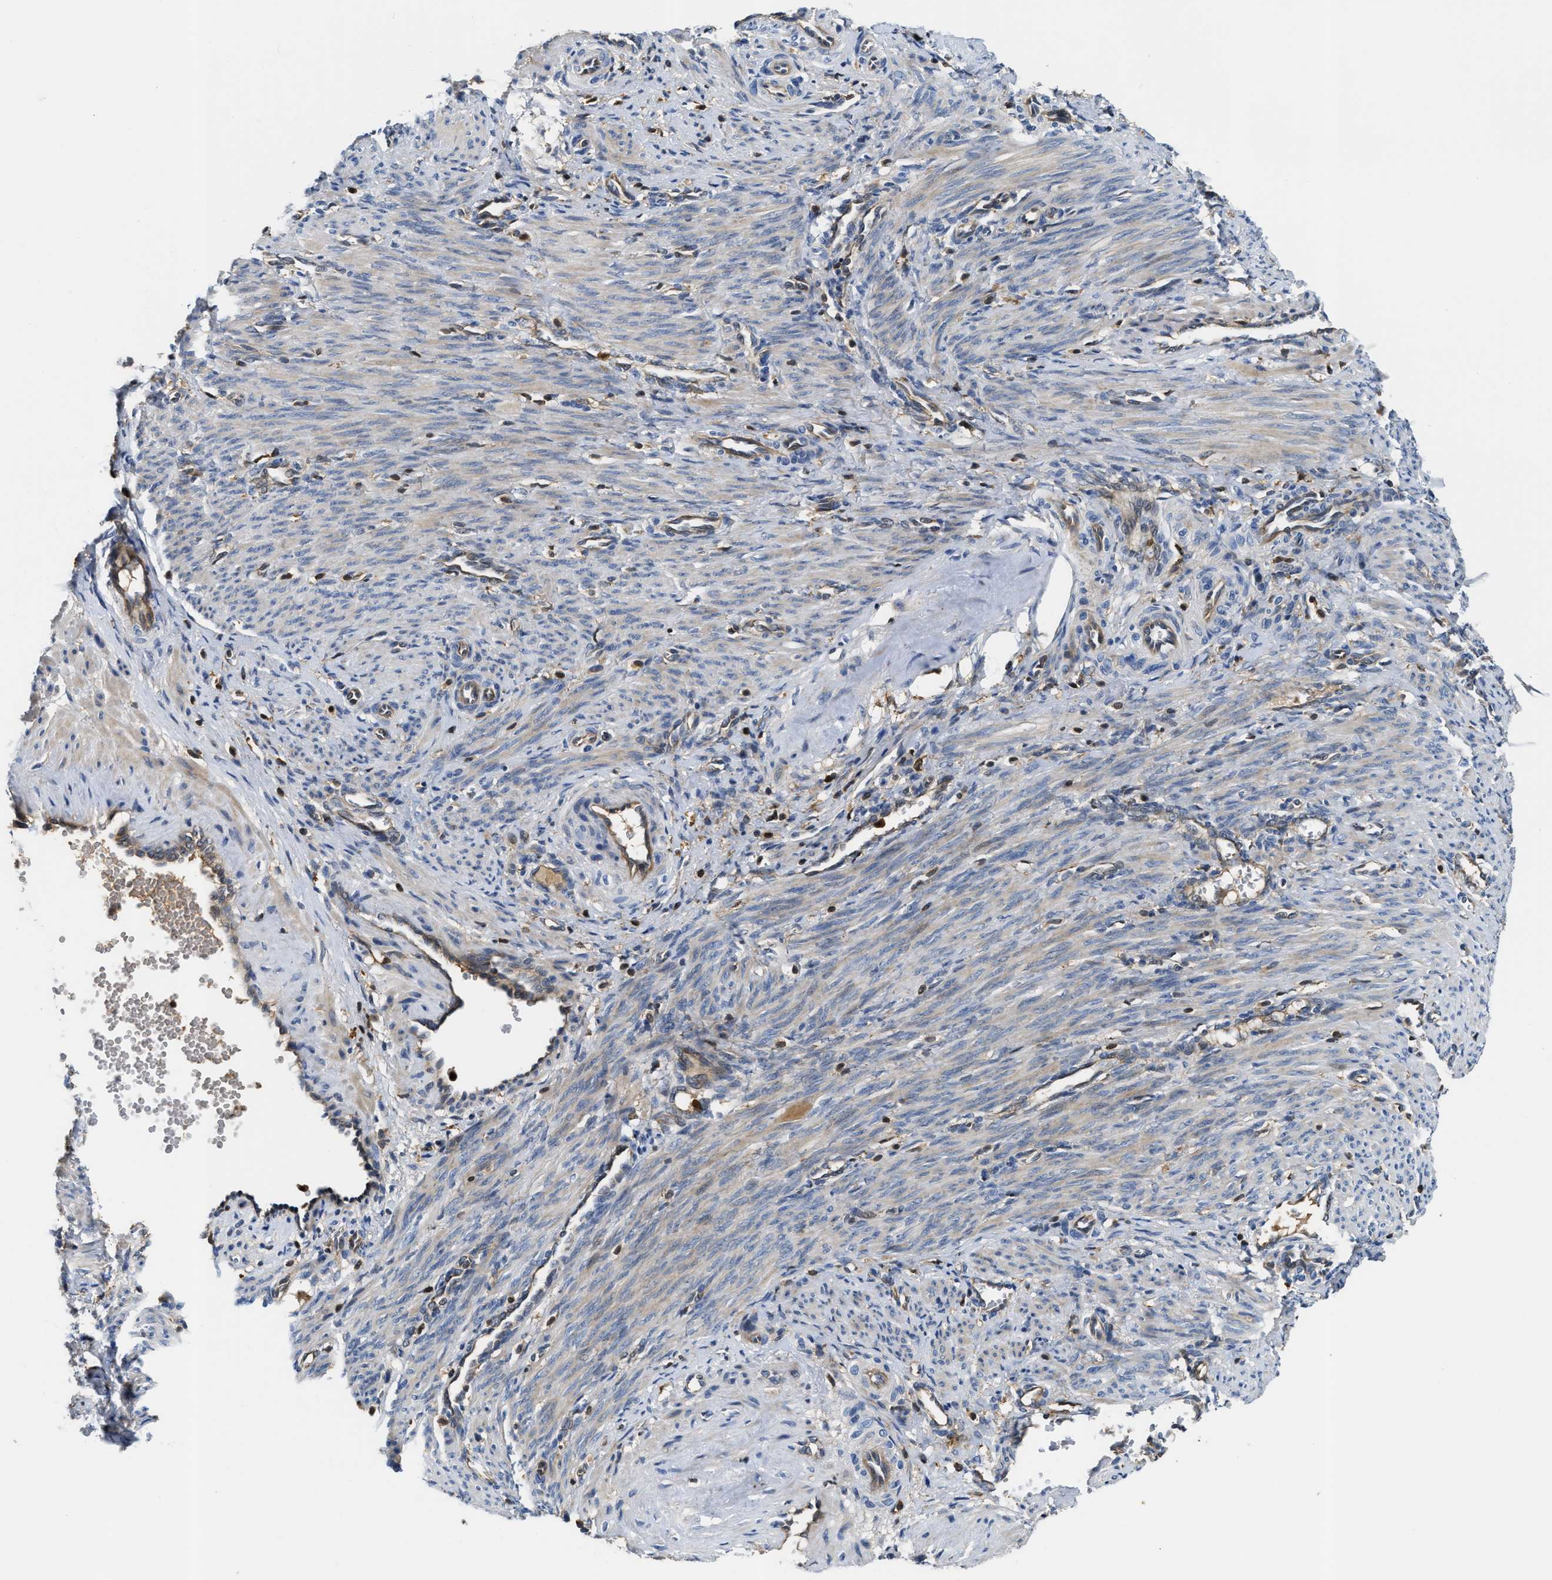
{"staining": {"intensity": "weak", "quantity": "<25%", "location": "cytoplasmic/membranous"}, "tissue": "smooth muscle", "cell_type": "Smooth muscle cells", "image_type": "normal", "snomed": [{"axis": "morphology", "description": "Normal tissue, NOS"}, {"axis": "topography", "description": "Endometrium"}], "caption": "An image of smooth muscle stained for a protein displays no brown staining in smooth muscle cells. (Immunohistochemistry (ihc), brightfield microscopy, high magnification).", "gene": "OSTF1", "patient": {"sex": "female", "age": 33}}